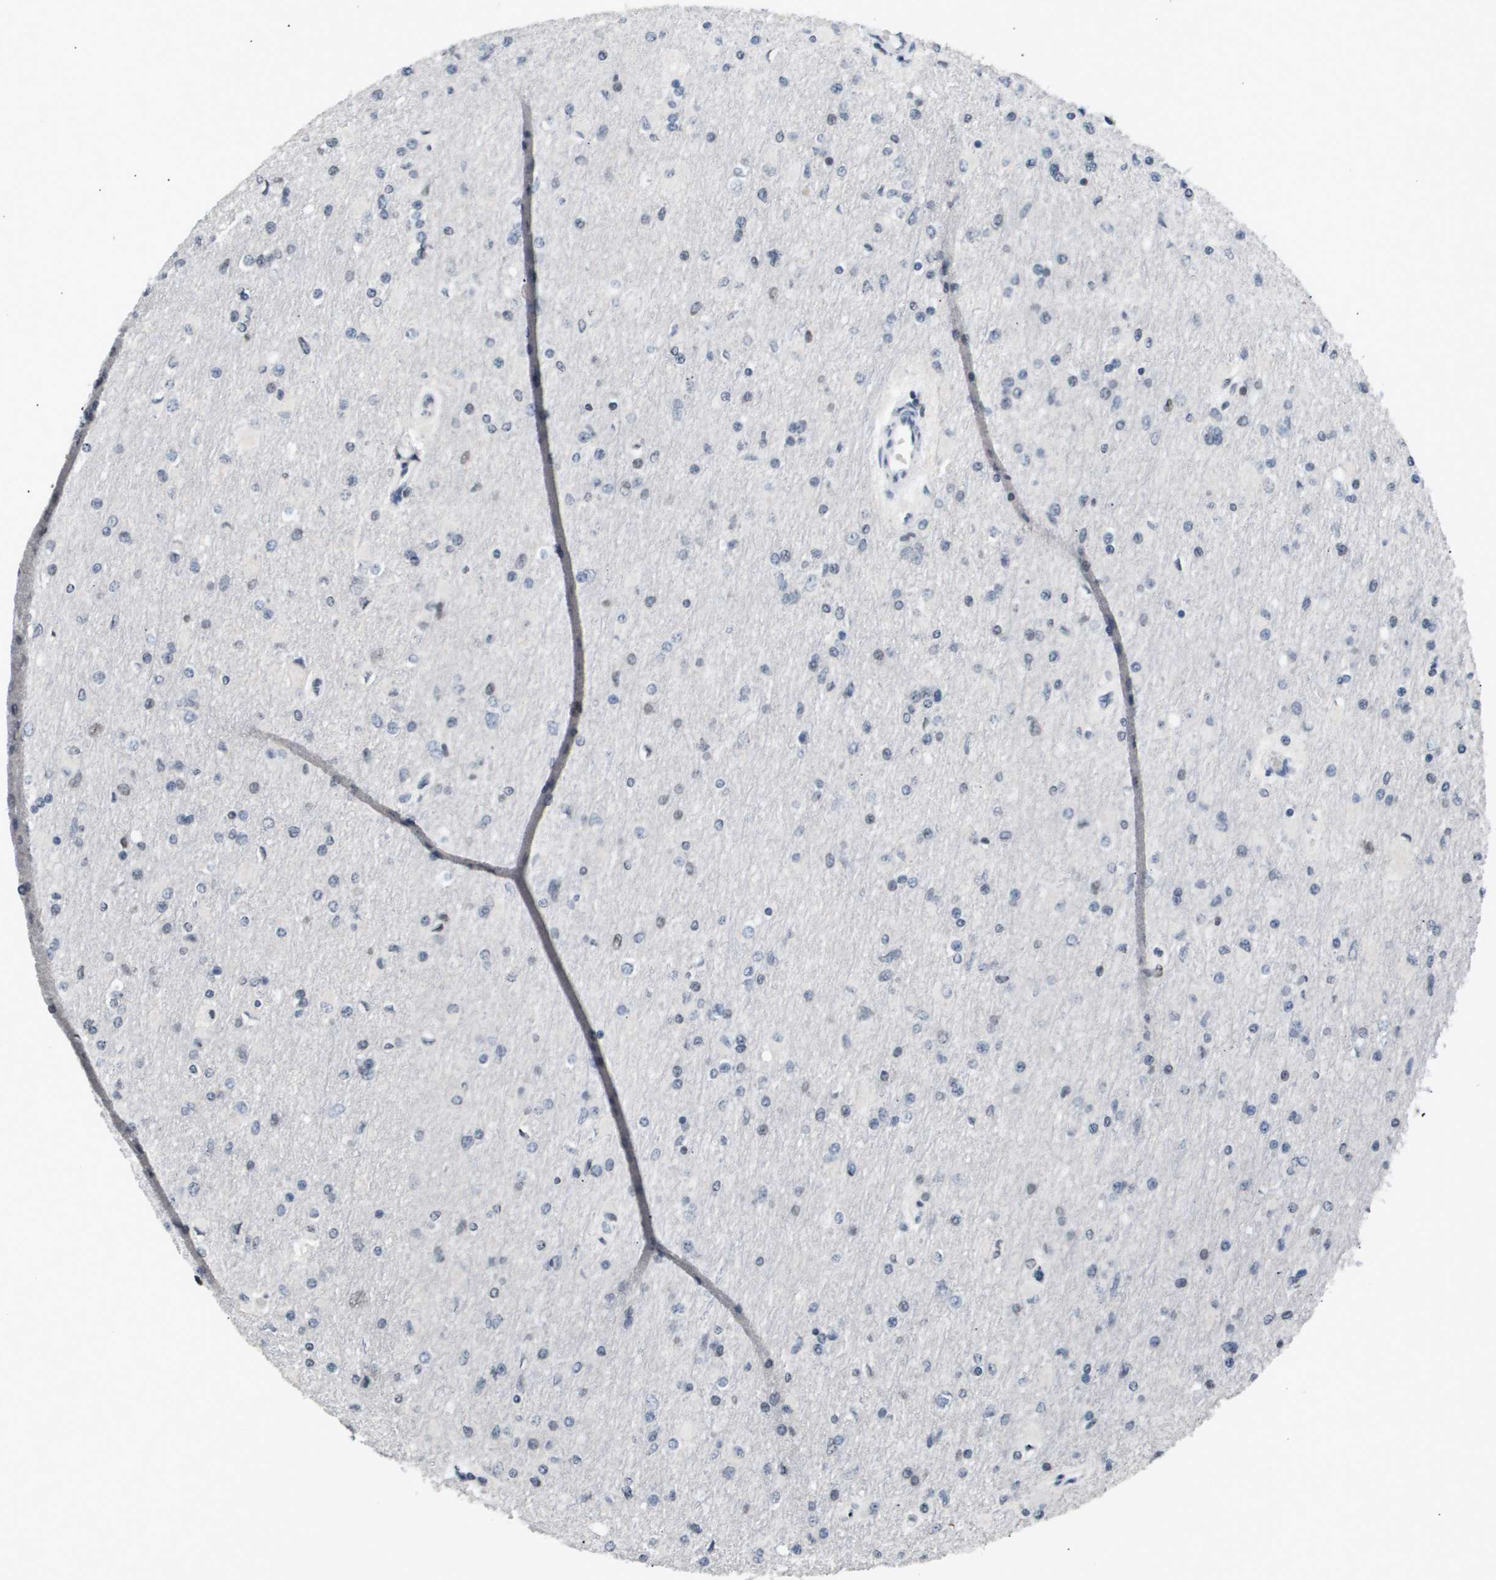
{"staining": {"intensity": "negative", "quantity": "none", "location": "none"}, "tissue": "glioma", "cell_type": "Tumor cells", "image_type": "cancer", "snomed": [{"axis": "morphology", "description": "Glioma, malignant, High grade"}, {"axis": "topography", "description": "Cerebral cortex"}], "caption": "This is a micrograph of IHC staining of glioma, which shows no expression in tumor cells. Brightfield microscopy of immunohistochemistry stained with DAB (brown) and hematoxylin (blue), captured at high magnification.", "gene": "ANAPC2", "patient": {"sex": "female", "age": 36}}